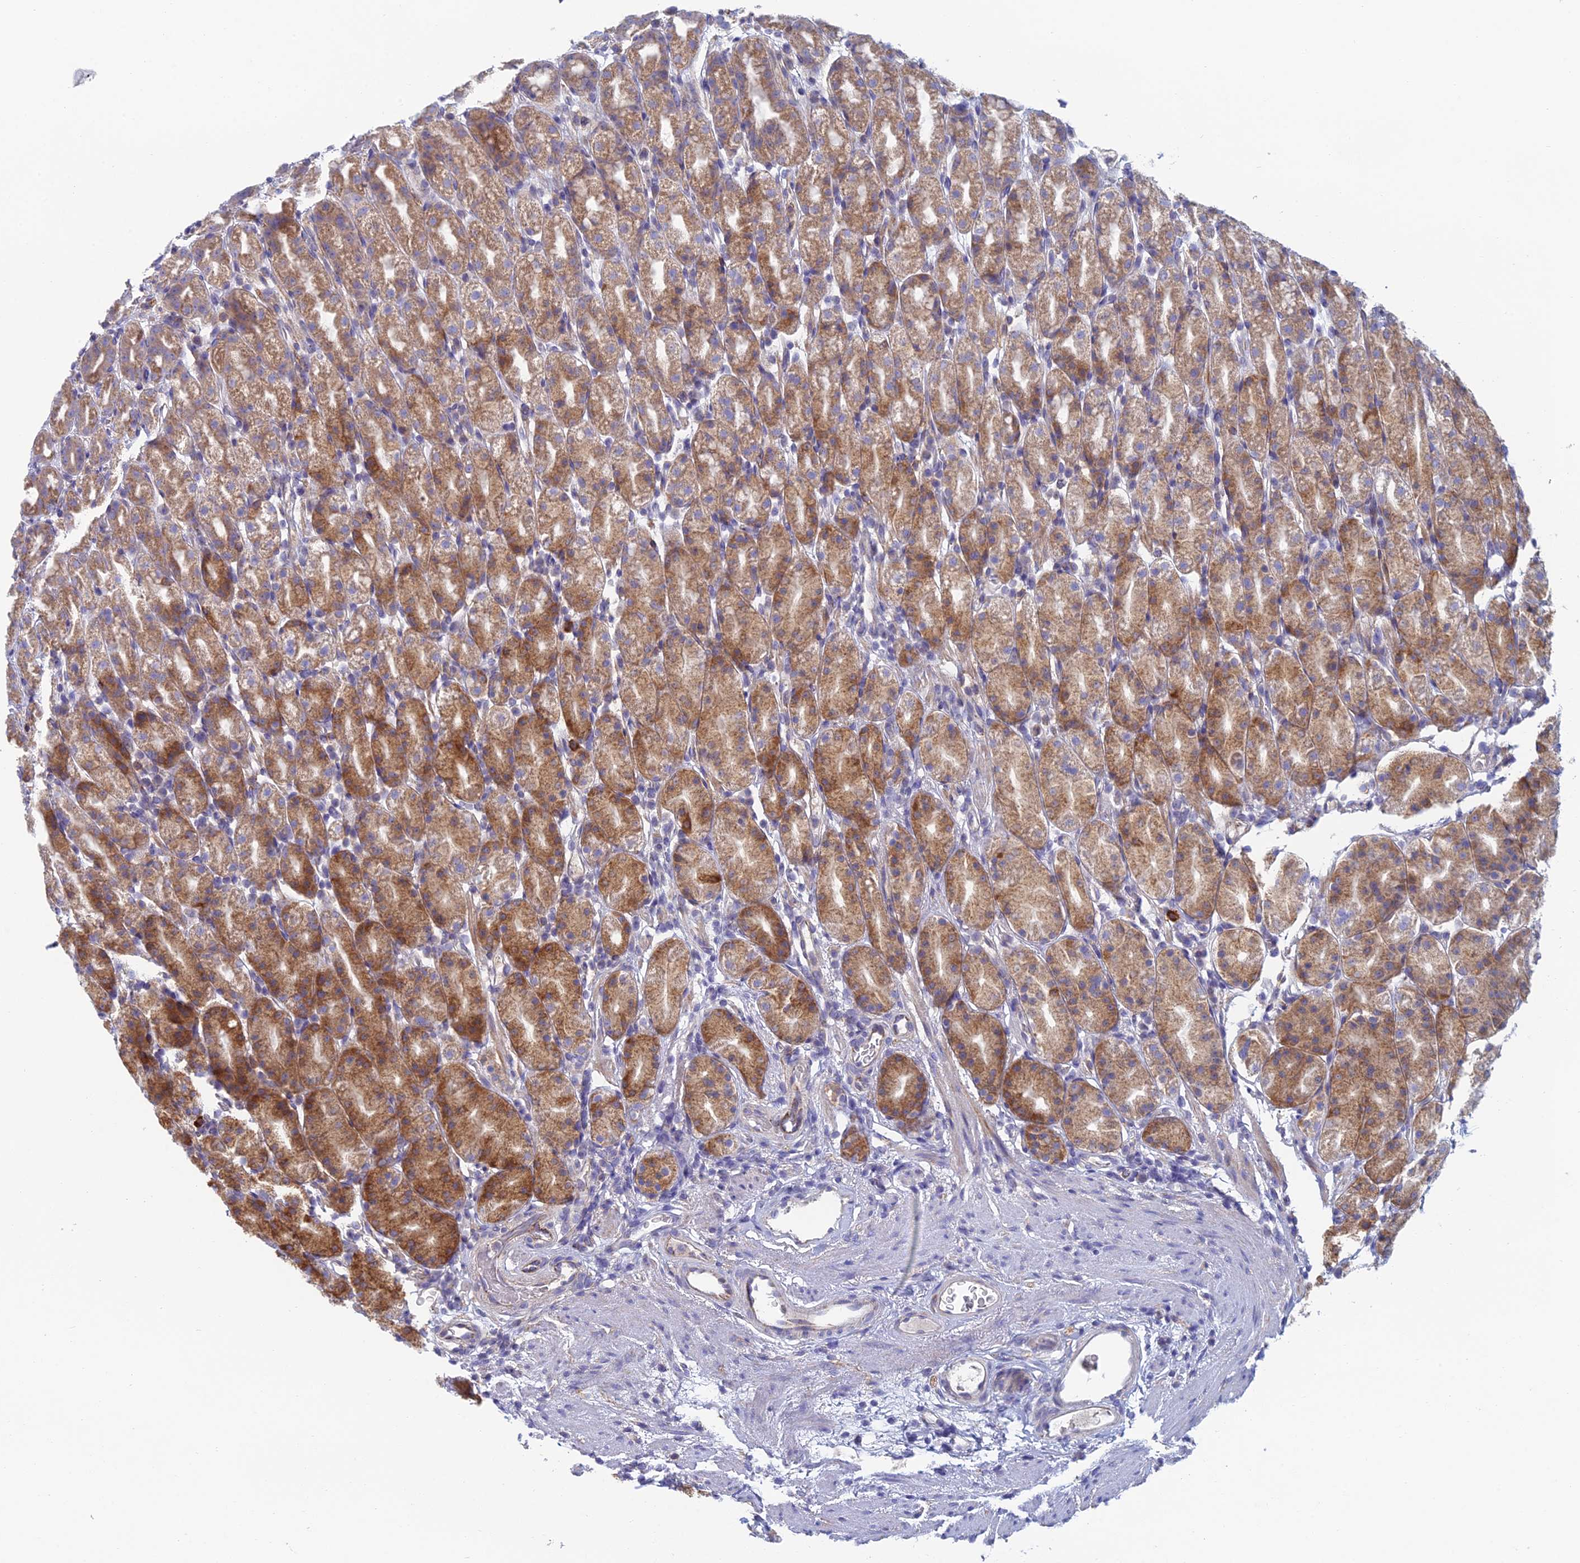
{"staining": {"intensity": "moderate", "quantity": ">75%", "location": "cytoplasmic/membranous"}, "tissue": "stomach", "cell_type": "Glandular cells", "image_type": "normal", "snomed": [{"axis": "morphology", "description": "Normal tissue, NOS"}, {"axis": "topography", "description": "Stomach, upper"}, {"axis": "topography", "description": "Stomach, lower"}, {"axis": "topography", "description": "Small intestine"}], "caption": "Protein staining of normal stomach shows moderate cytoplasmic/membranous staining in approximately >75% of glandular cells. (DAB (3,3'-diaminobenzidine) = brown stain, brightfield microscopy at high magnification).", "gene": "IFTAP", "patient": {"sex": "male", "age": 68}}